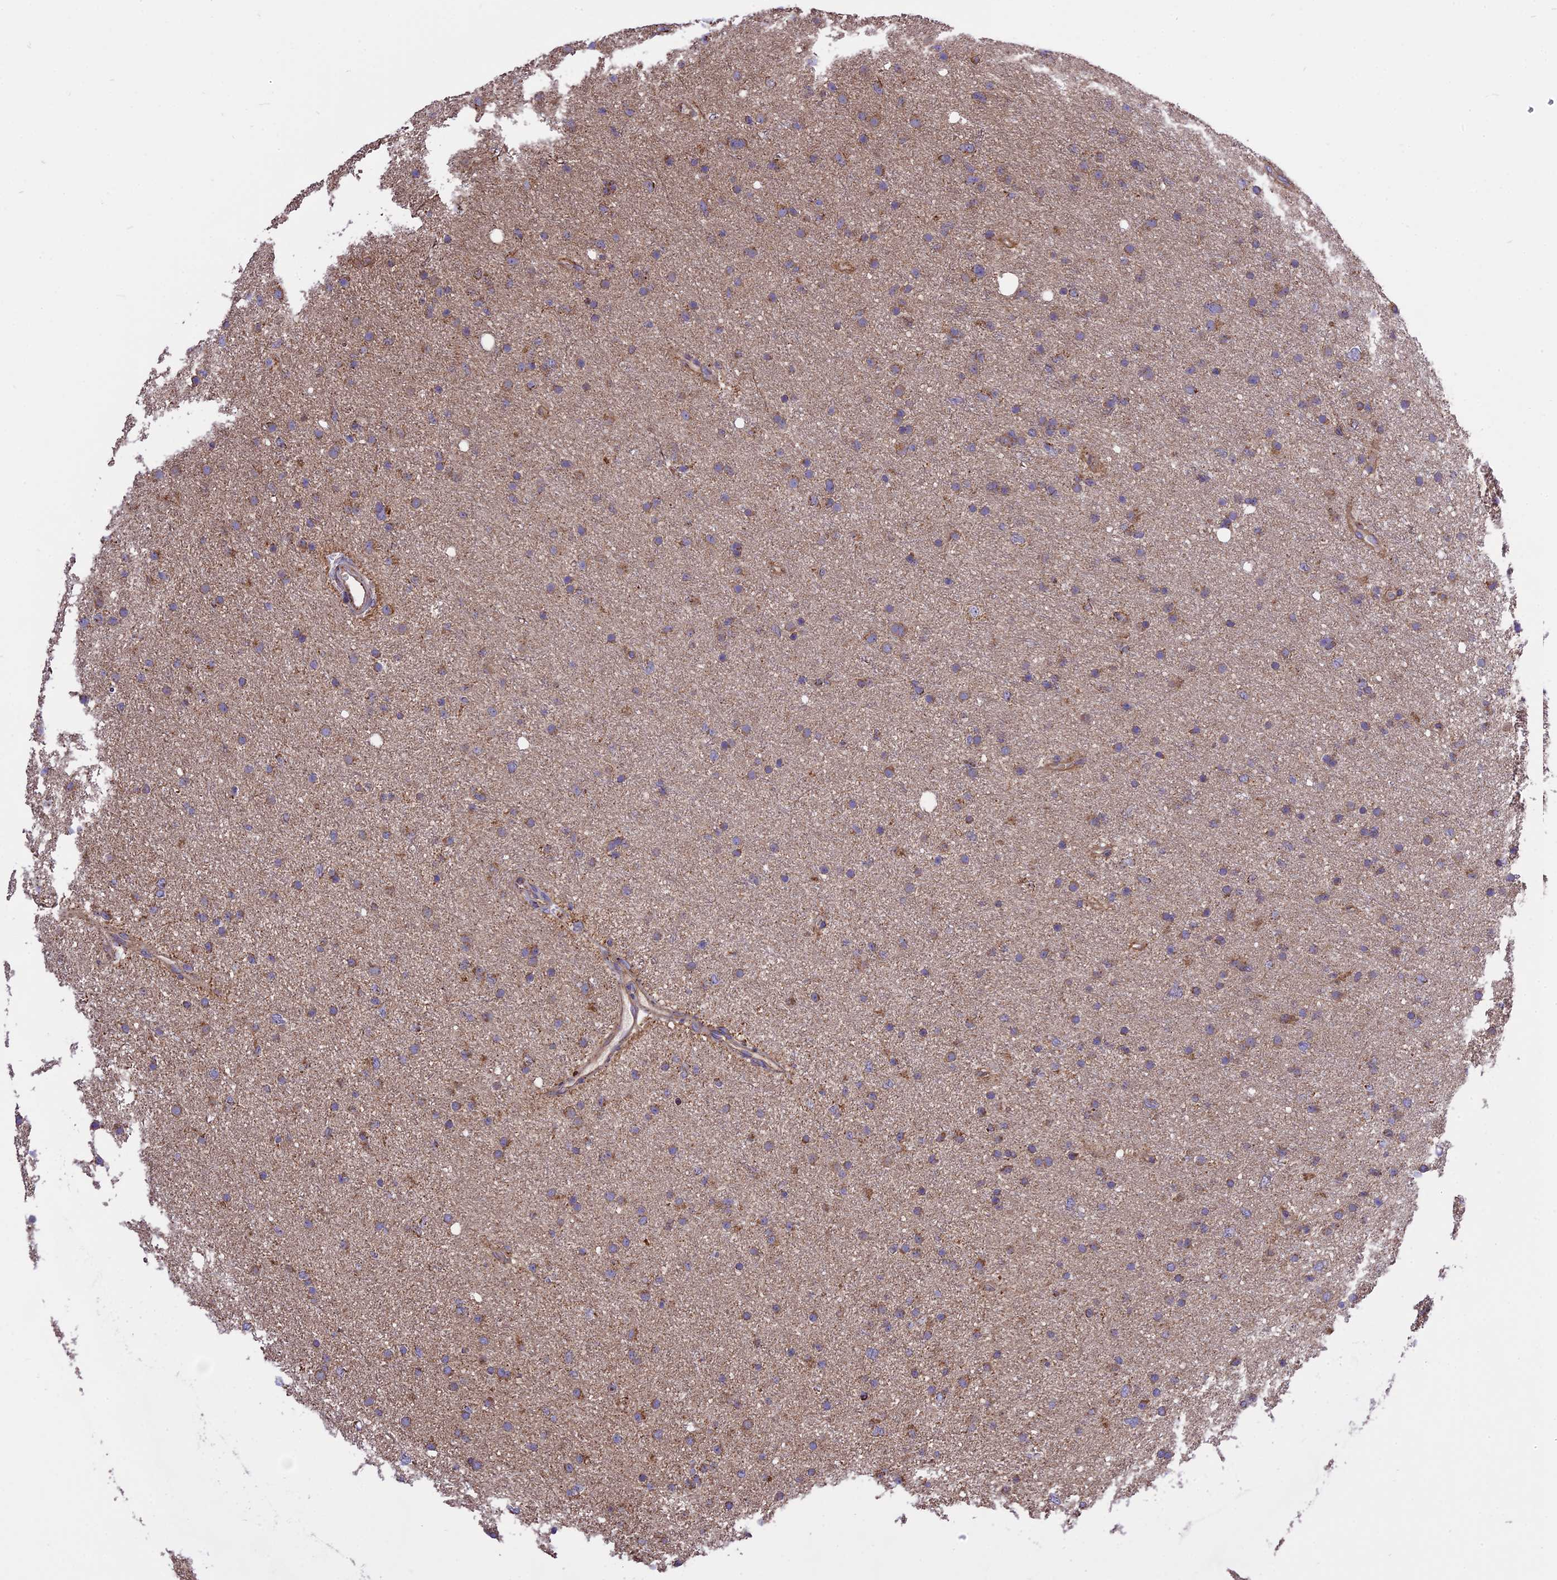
{"staining": {"intensity": "moderate", "quantity": "<25%", "location": "cytoplasmic/membranous"}, "tissue": "glioma", "cell_type": "Tumor cells", "image_type": "cancer", "snomed": [{"axis": "morphology", "description": "Glioma, malignant, Low grade"}, {"axis": "topography", "description": "Cerebral cortex"}], "caption": "High-power microscopy captured an immunohistochemistry photomicrograph of glioma, revealing moderate cytoplasmic/membranous expression in about <25% of tumor cells. (DAB IHC, brown staining for protein, blue staining for nuclei).", "gene": "TTC4", "patient": {"sex": "female", "age": 39}}